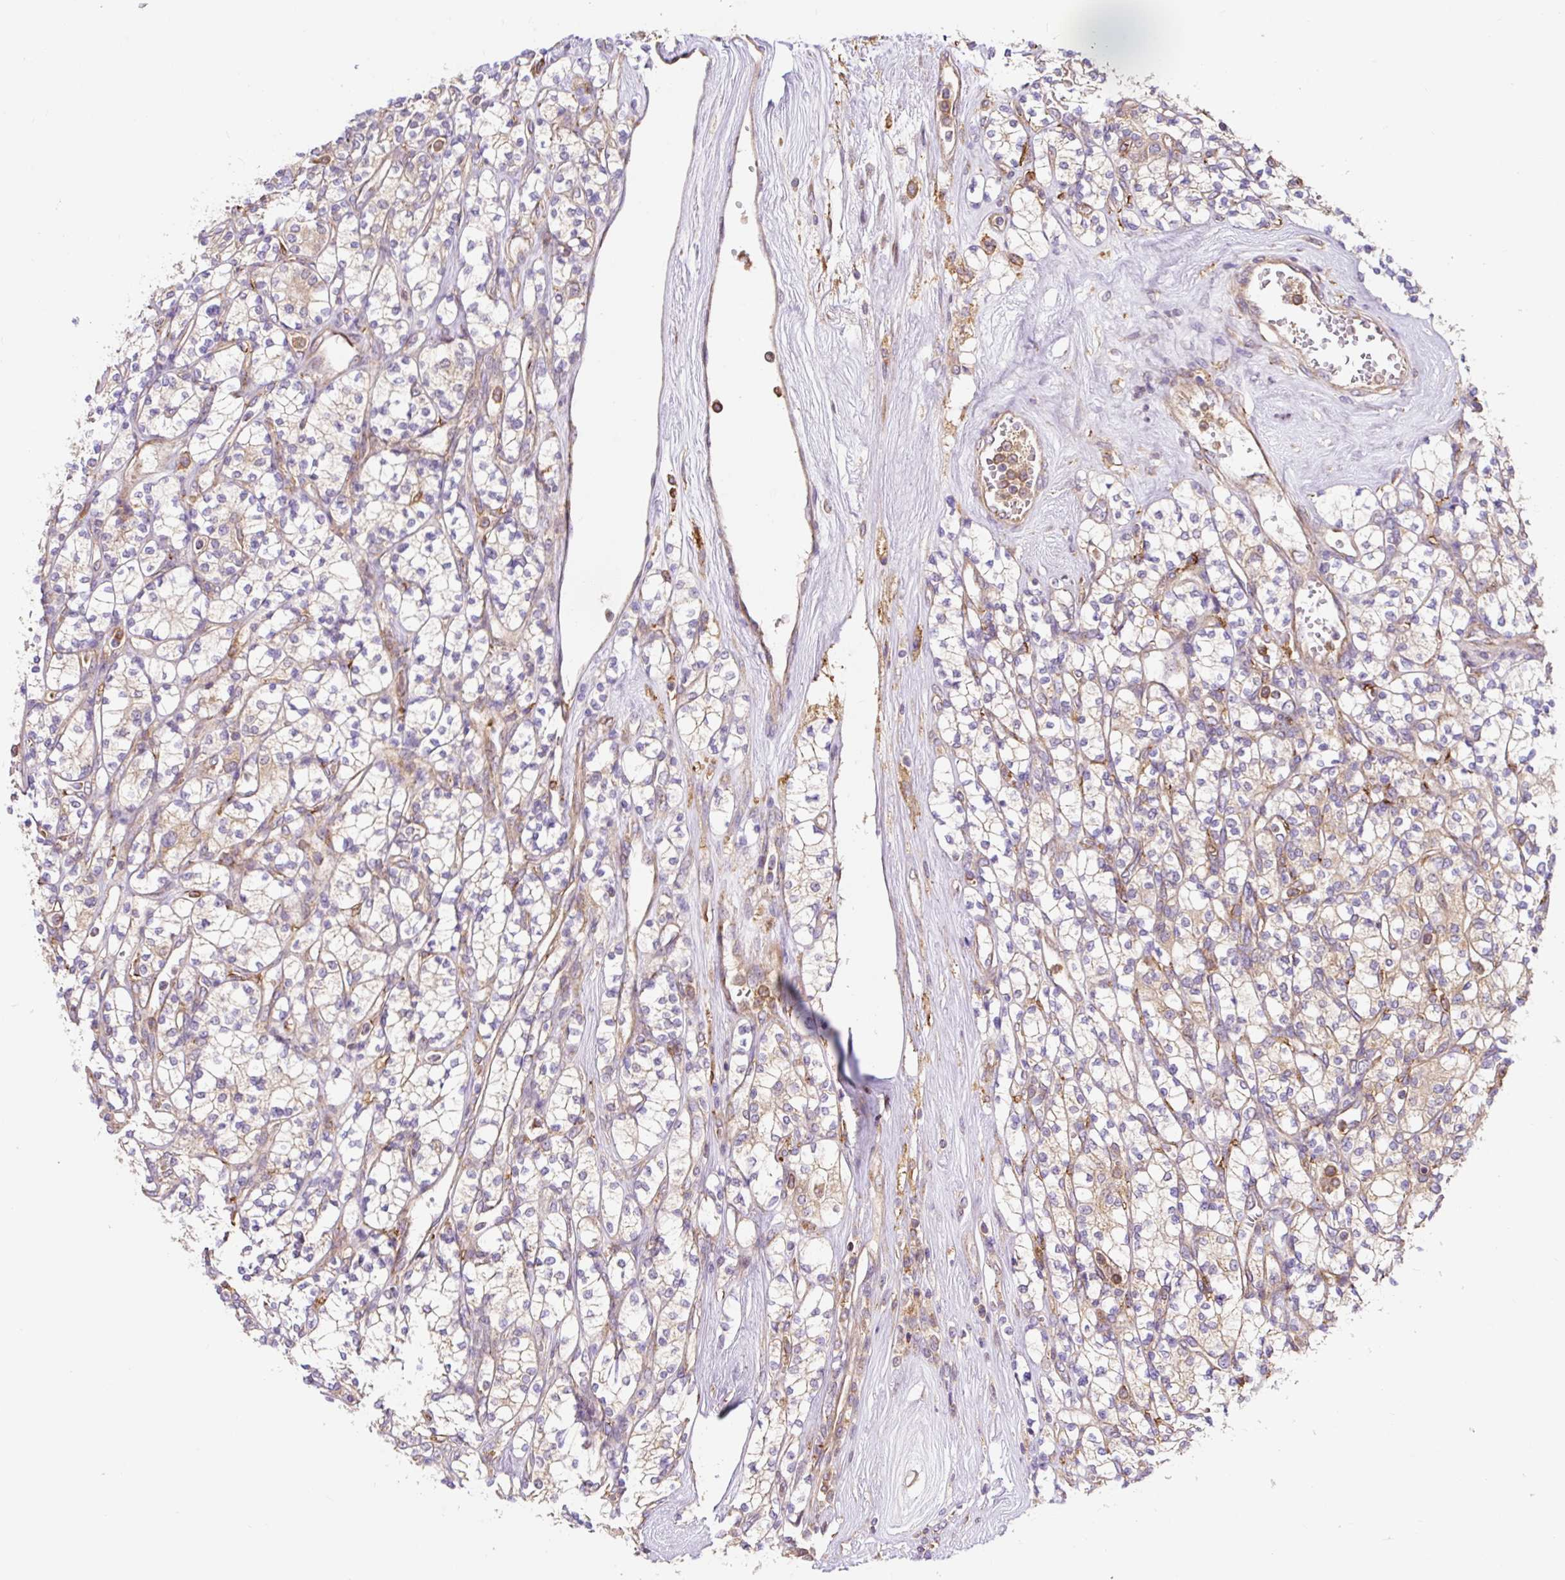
{"staining": {"intensity": "weak", "quantity": ">75%", "location": "cytoplasmic/membranous"}, "tissue": "renal cancer", "cell_type": "Tumor cells", "image_type": "cancer", "snomed": [{"axis": "morphology", "description": "Adenocarcinoma, NOS"}, {"axis": "topography", "description": "Kidney"}], "caption": "Renal adenocarcinoma stained with IHC demonstrates weak cytoplasmic/membranous expression in approximately >75% of tumor cells.", "gene": "TRIAP1", "patient": {"sex": "male", "age": 77}}